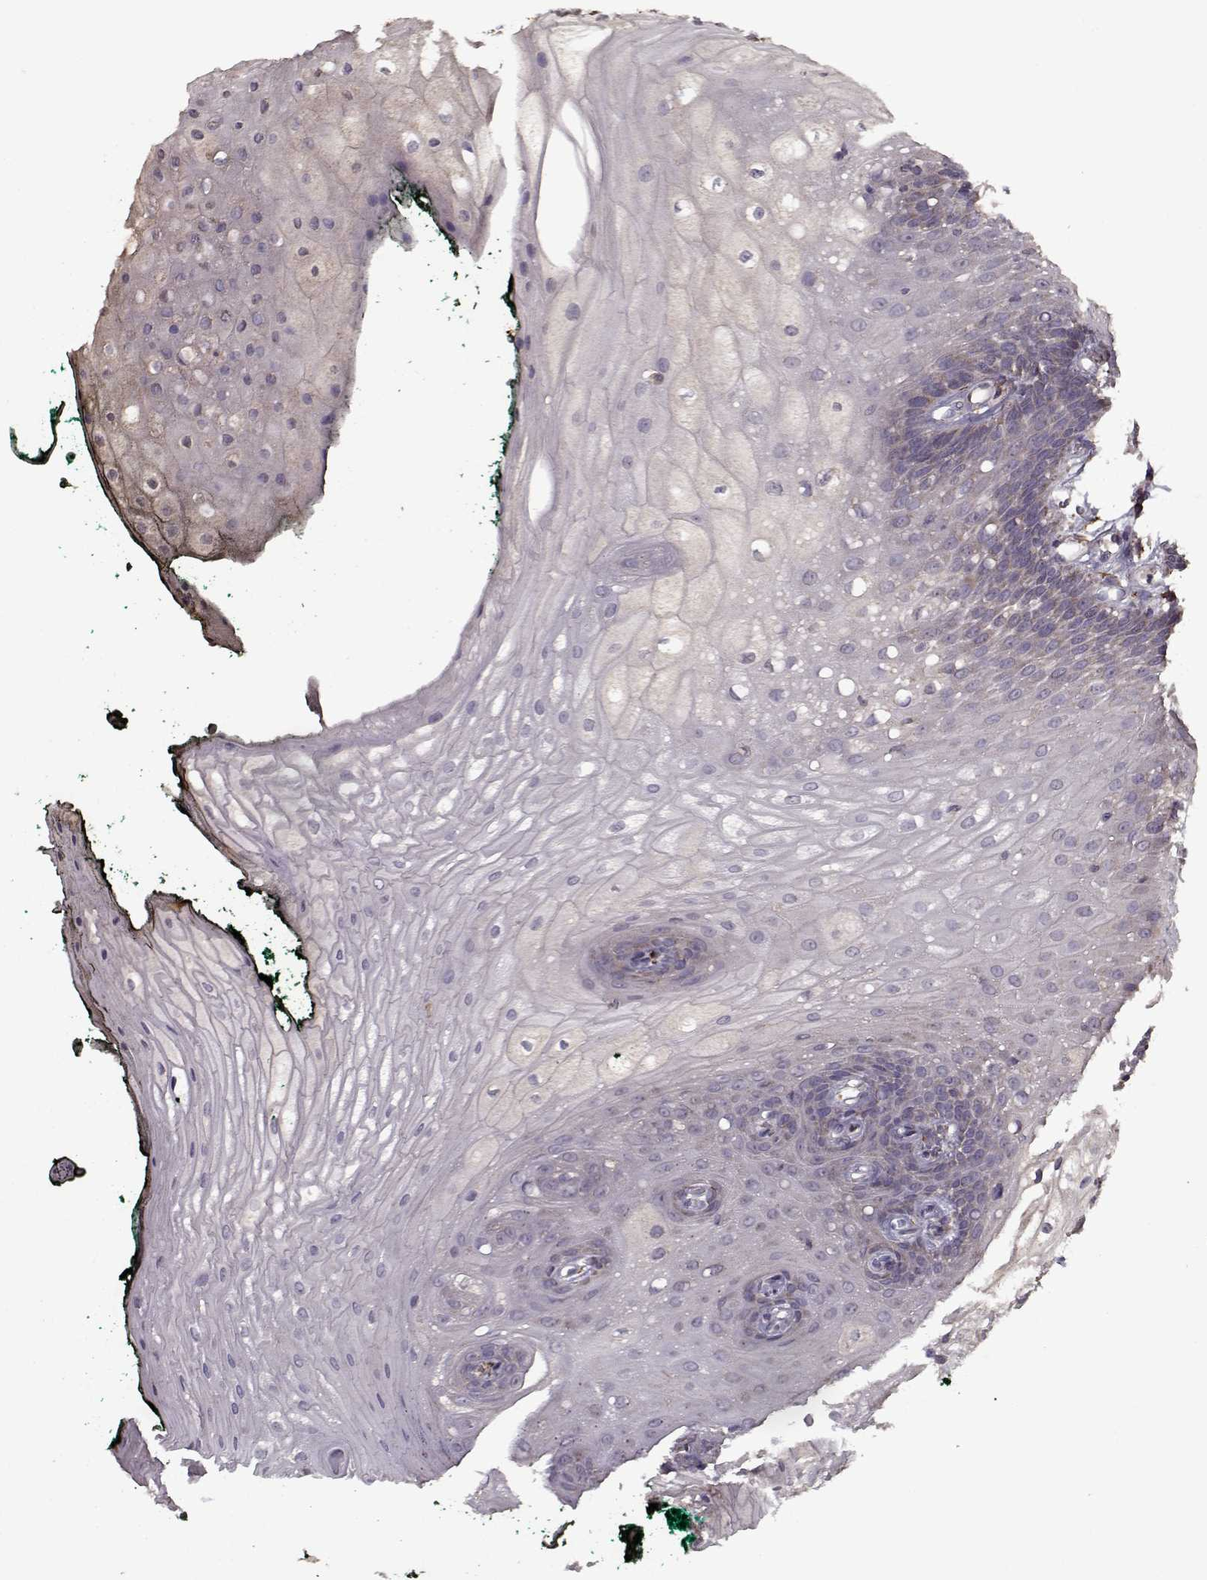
{"staining": {"intensity": "negative", "quantity": "none", "location": "none"}, "tissue": "oral mucosa", "cell_type": "Squamous epithelial cells", "image_type": "normal", "snomed": [{"axis": "morphology", "description": "Normal tissue, NOS"}, {"axis": "topography", "description": "Oral tissue"}, {"axis": "topography", "description": "Head-Neck"}], "caption": "DAB immunohistochemical staining of unremarkable oral mucosa reveals no significant staining in squamous epithelial cells. The staining was performed using DAB to visualize the protein expression in brown, while the nuclei were stained in blue with hematoxylin (Magnification: 20x).", "gene": "IMMP1L", "patient": {"sex": "female", "age": 68}}